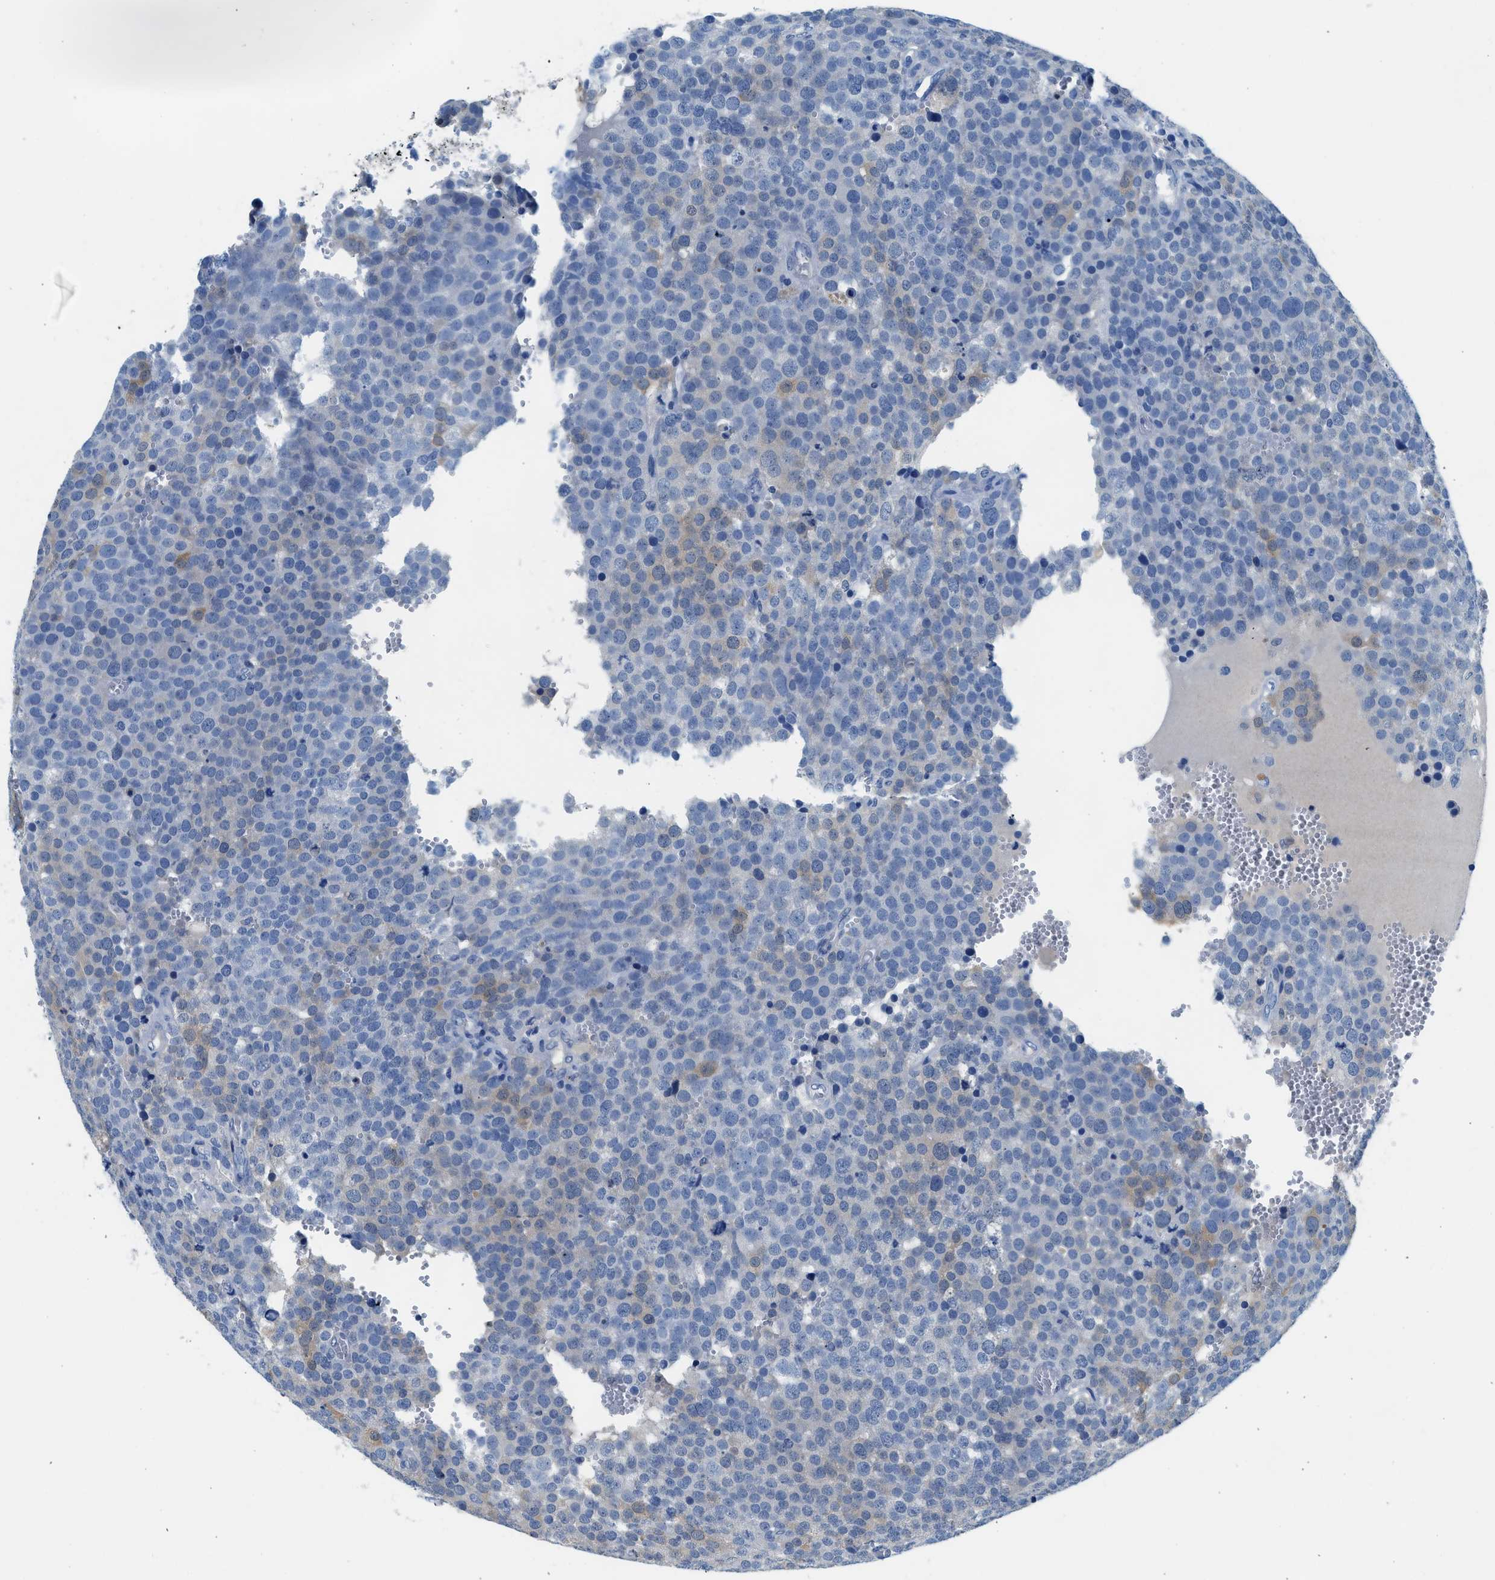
{"staining": {"intensity": "negative", "quantity": "none", "location": "none"}, "tissue": "testis cancer", "cell_type": "Tumor cells", "image_type": "cancer", "snomed": [{"axis": "morphology", "description": "Normal tissue, NOS"}, {"axis": "morphology", "description": "Seminoma, NOS"}, {"axis": "topography", "description": "Testis"}], "caption": "DAB immunohistochemical staining of testis cancer (seminoma) demonstrates no significant positivity in tumor cells. (DAB (3,3'-diaminobenzidine) immunohistochemistry (IHC) visualized using brightfield microscopy, high magnification).", "gene": "FADS6", "patient": {"sex": "male", "age": 71}}